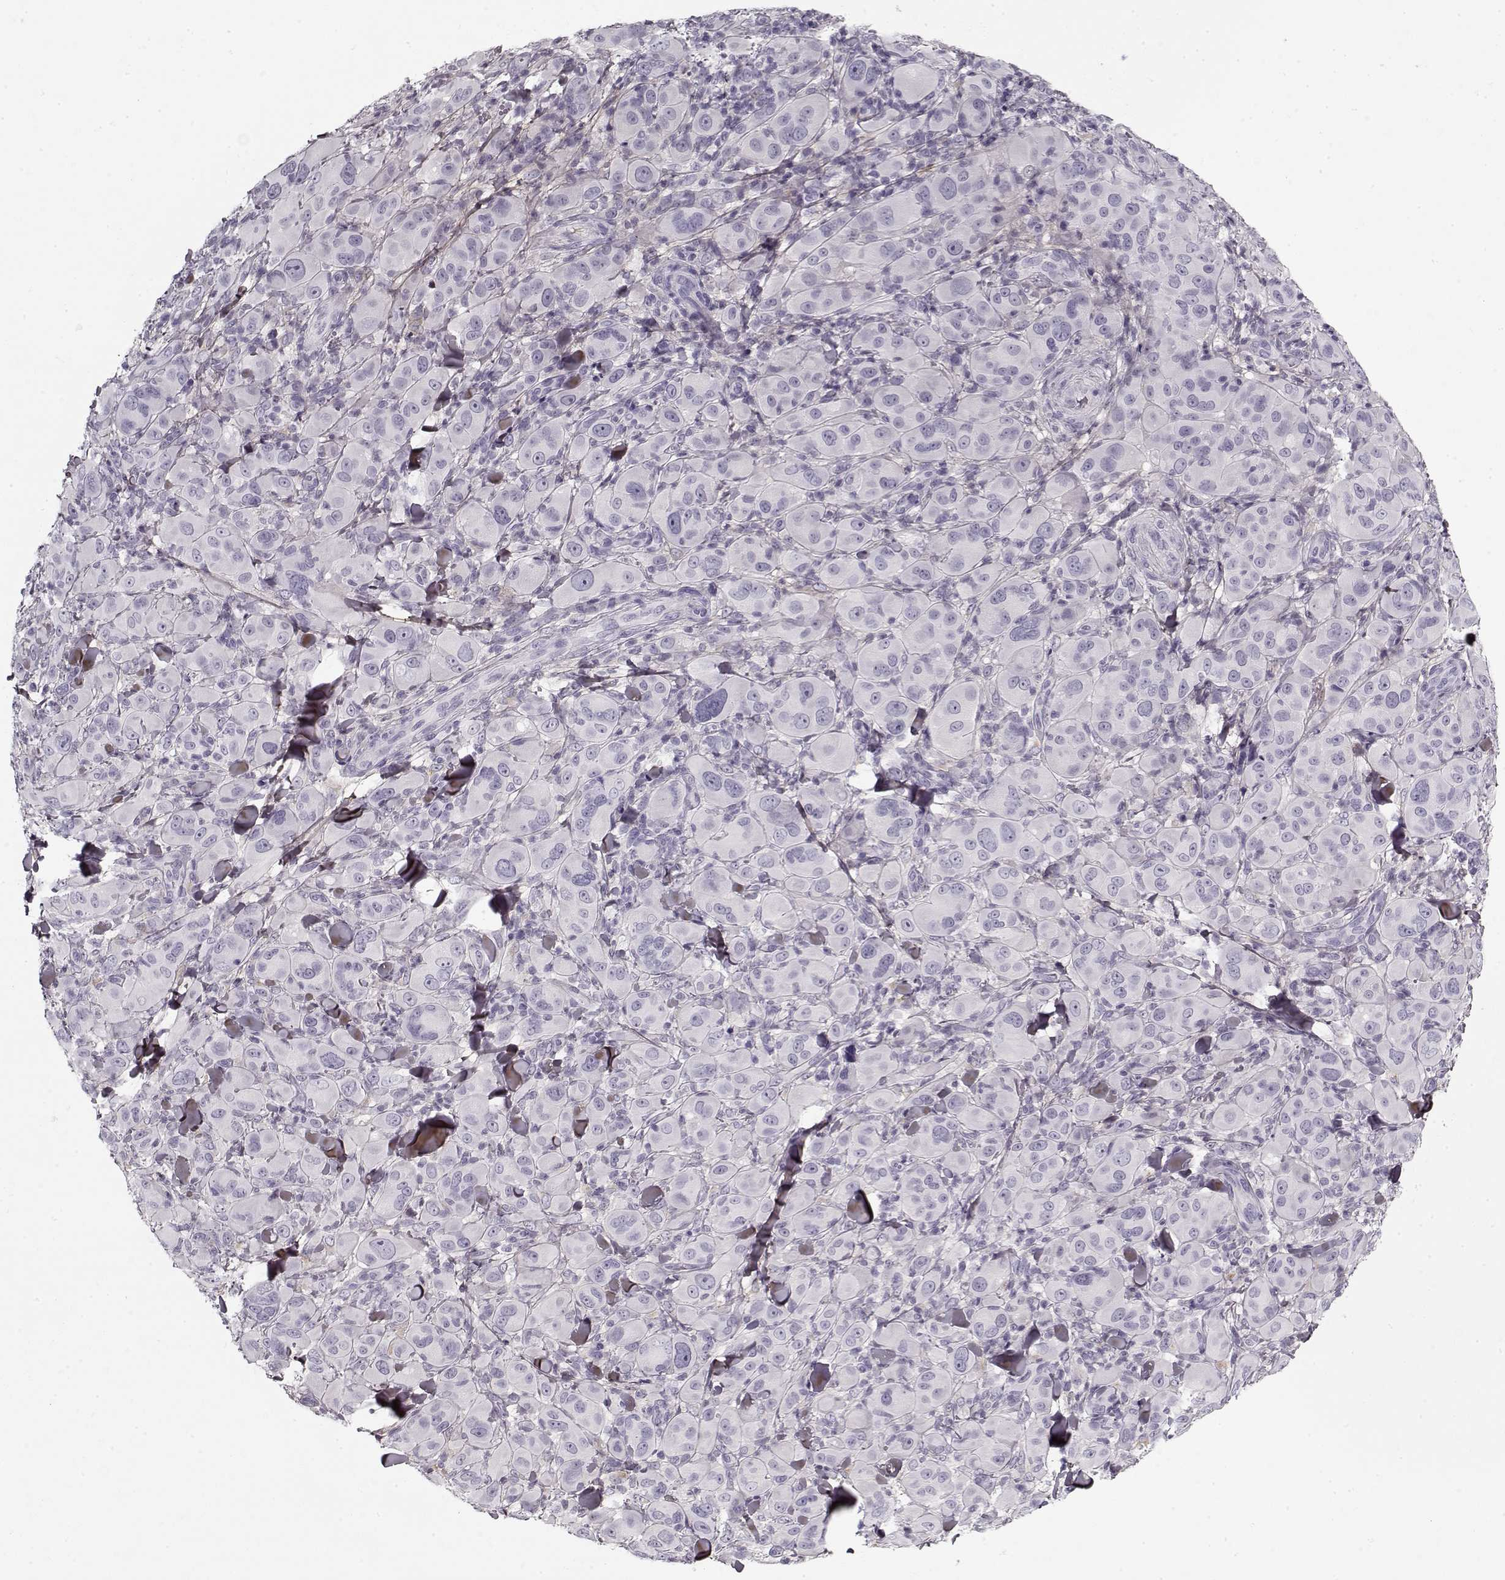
{"staining": {"intensity": "negative", "quantity": "none", "location": "none"}, "tissue": "melanoma", "cell_type": "Tumor cells", "image_type": "cancer", "snomed": [{"axis": "morphology", "description": "Malignant melanoma, NOS"}, {"axis": "topography", "description": "Skin"}], "caption": "The micrograph demonstrates no significant expression in tumor cells of malignant melanoma.", "gene": "LUM", "patient": {"sex": "female", "age": 87}}